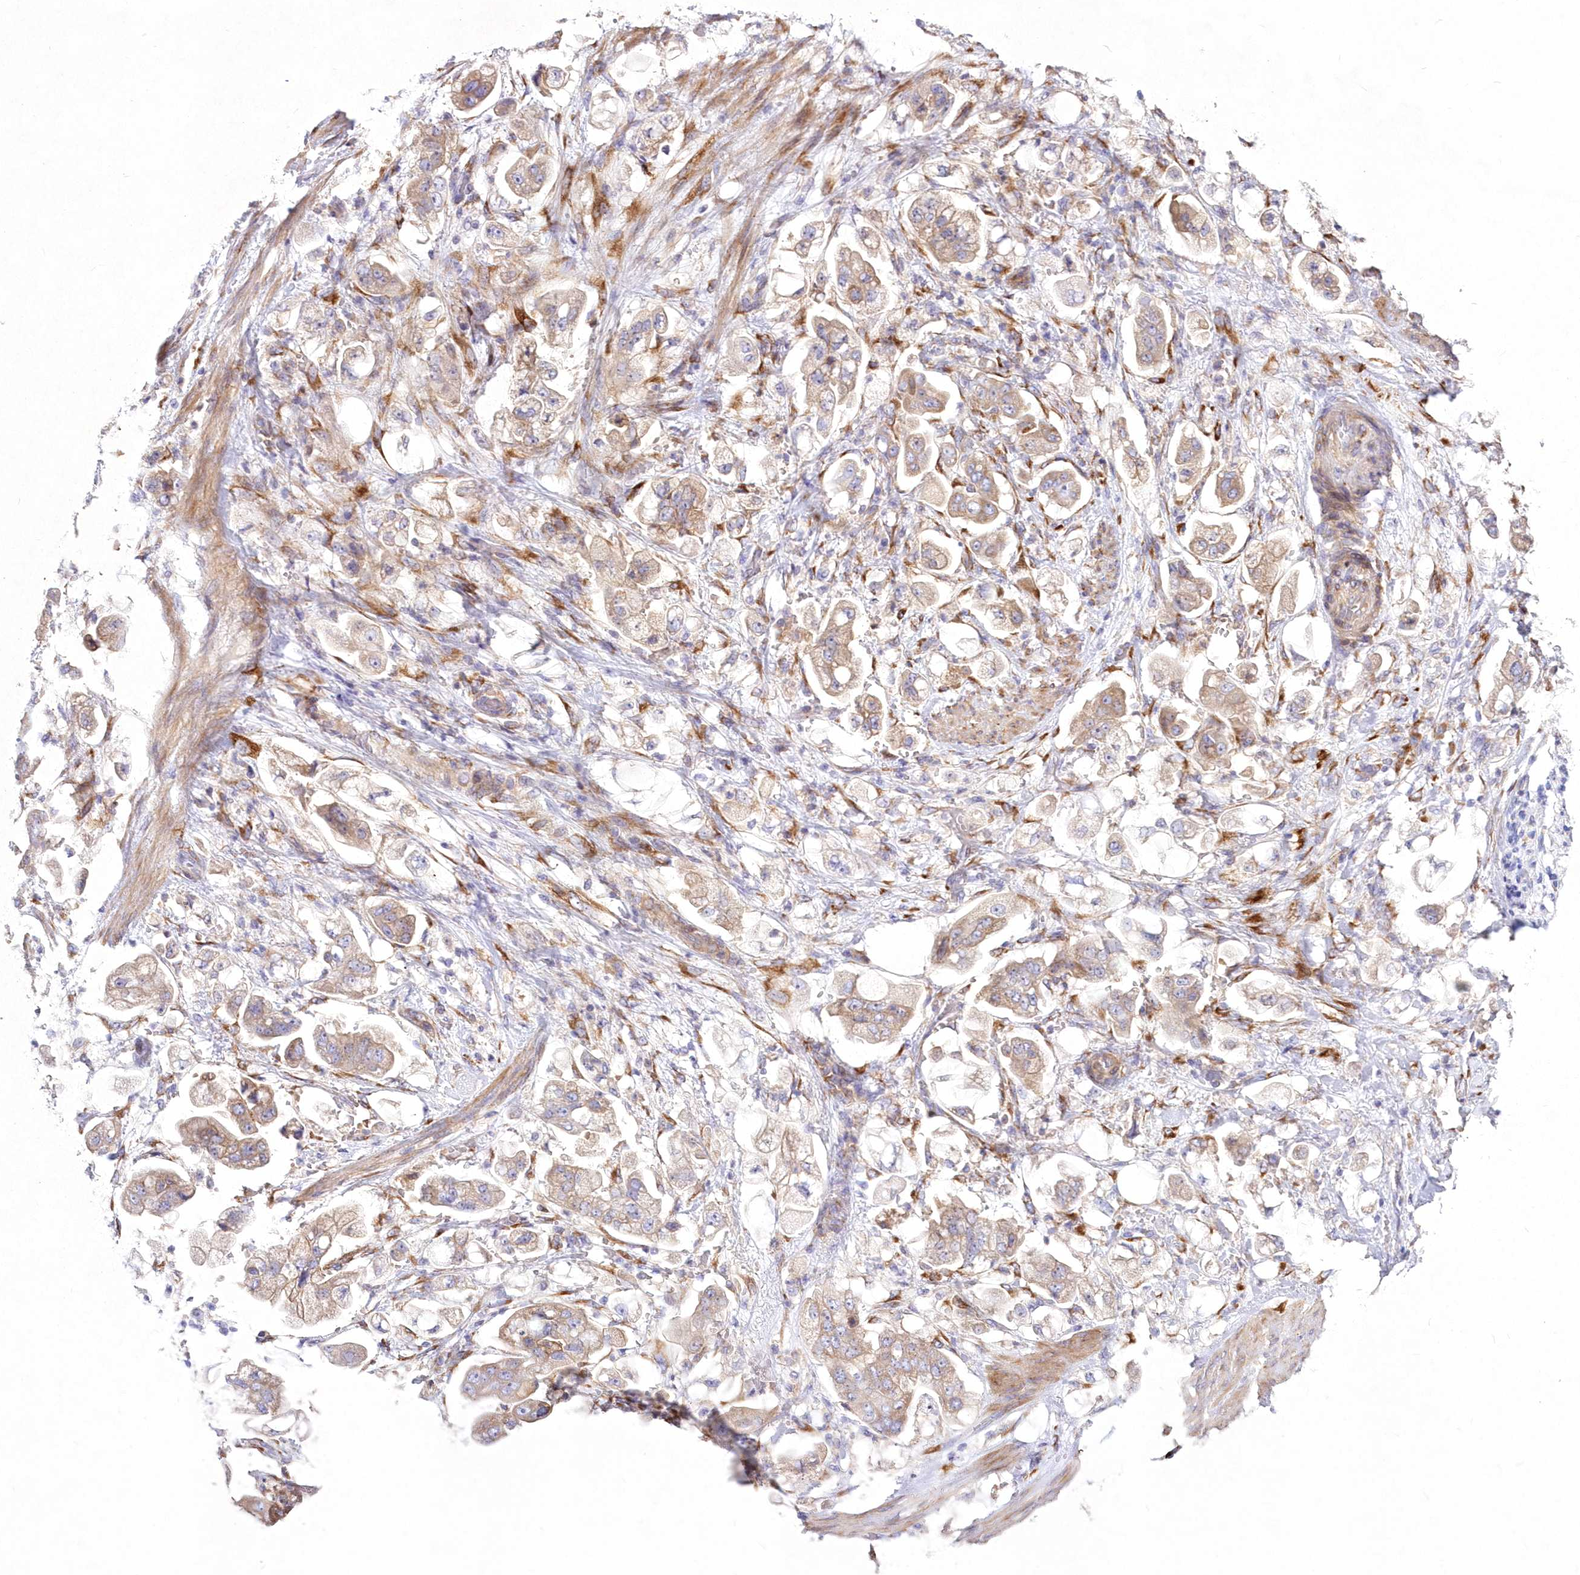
{"staining": {"intensity": "moderate", "quantity": ">75%", "location": "cytoplasmic/membranous"}, "tissue": "stomach cancer", "cell_type": "Tumor cells", "image_type": "cancer", "snomed": [{"axis": "morphology", "description": "Adenocarcinoma, NOS"}, {"axis": "topography", "description": "Stomach"}], "caption": "Protein expression by IHC reveals moderate cytoplasmic/membranous expression in about >75% of tumor cells in stomach cancer.", "gene": "ARFGEF3", "patient": {"sex": "male", "age": 62}}